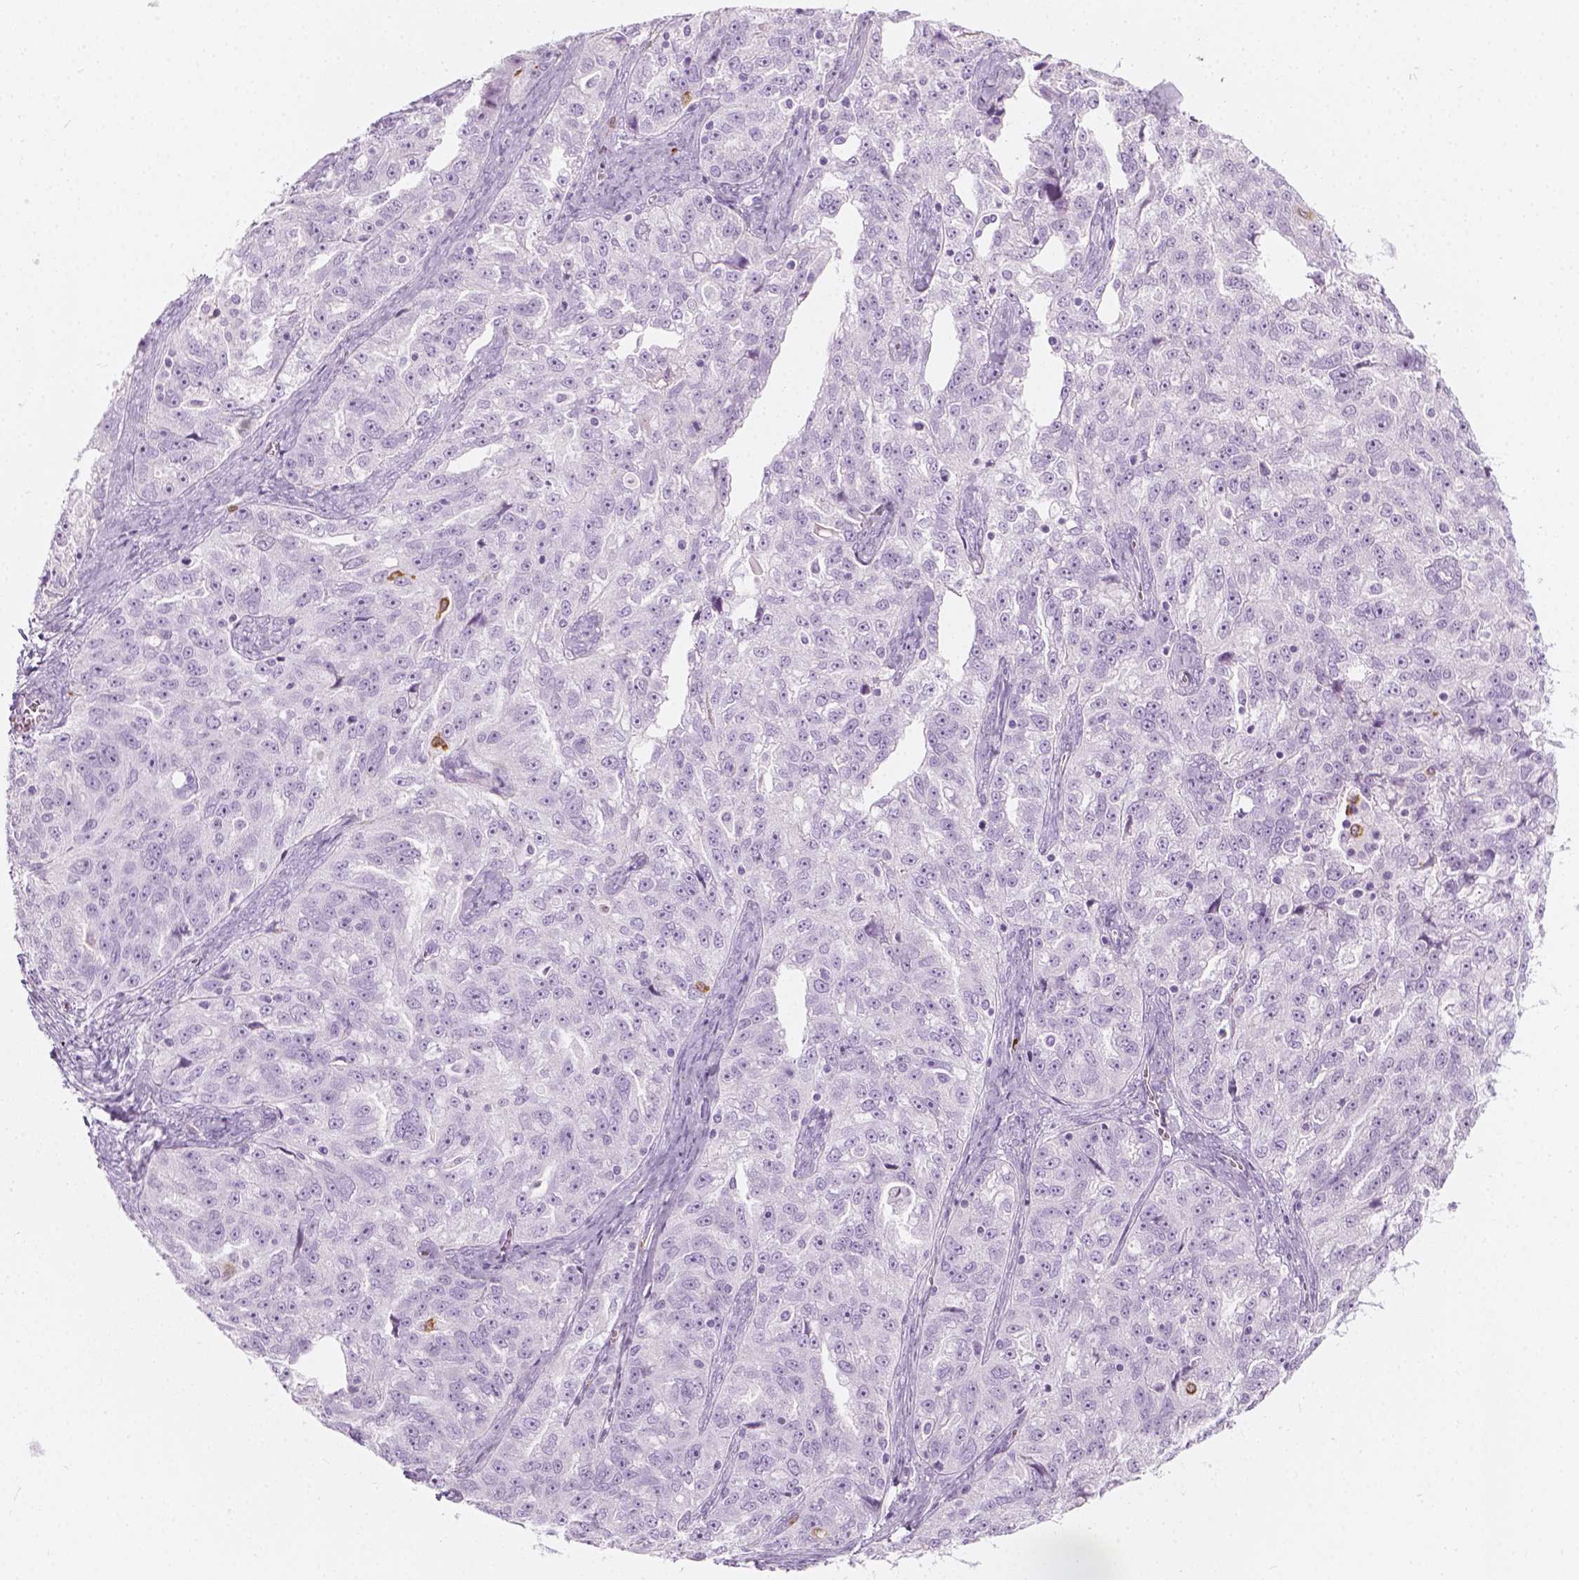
{"staining": {"intensity": "negative", "quantity": "none", "location": "none"}, "tissue": "ovarian cancer", "cell_type": "Tumor cells", "image_type": "cancer", "snomed": [{"axis": "morphology", "description": "Cystadenocarcinoma, serous, NOS"}, {"axis": "topography", "description": "Ovary"}], "caption": "Human ovarian cancer stained for a protein using immunohistochemistry (IHC) reveals no expression in tumor cells.", "gene": "CES1", "patient": {"sex": "female", "age": 51}}